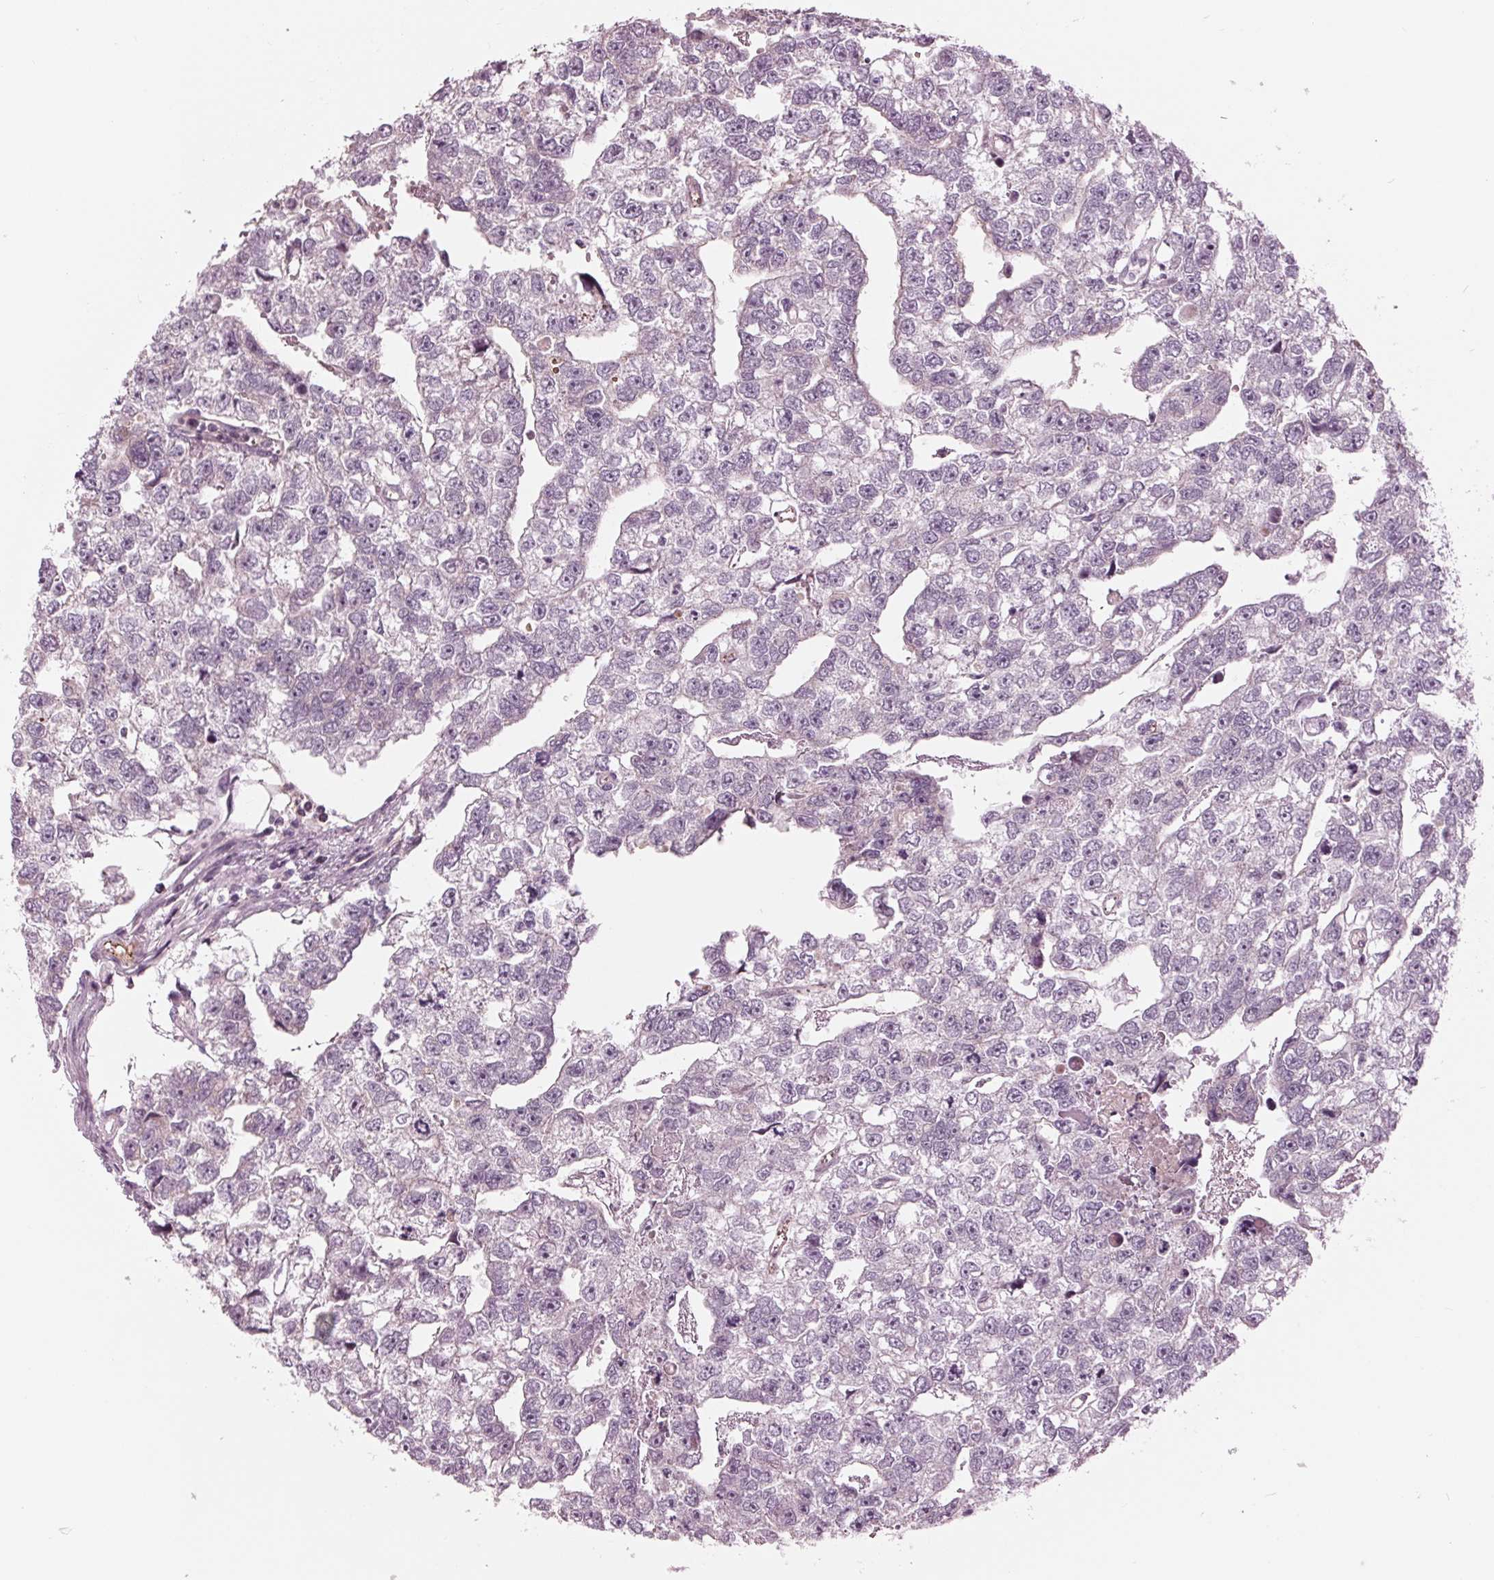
{"staining": {"intensity": "negative", "quantity": "none", "location": "none"}, "tissue": "testis cancer", "cell_type": "Tumor cells", "image_type": "cancer", "snomed": [{"axis": "morphology", "description": "Carcinoma, Embryonal, NOS"}, {"axis": "morphology", "description": "Teratoma, malignant, NOS"}, {"axis": "topography", "description": "Testis"}], "caption": "Immunohistochemistry photomicrograph of neoplastic tissue: testis cancer stained with DAB reveals no significant protein positivity in tumor cells. The staining was performed using DAB (3,3'-diaminobenzidine) to visualize the protein expression in brown, while the nuclei were stained in blue with hematoxylin (Magnification: 20x).", "gene": "CLN6", "patient": {"sex": "male", "age": 44}}